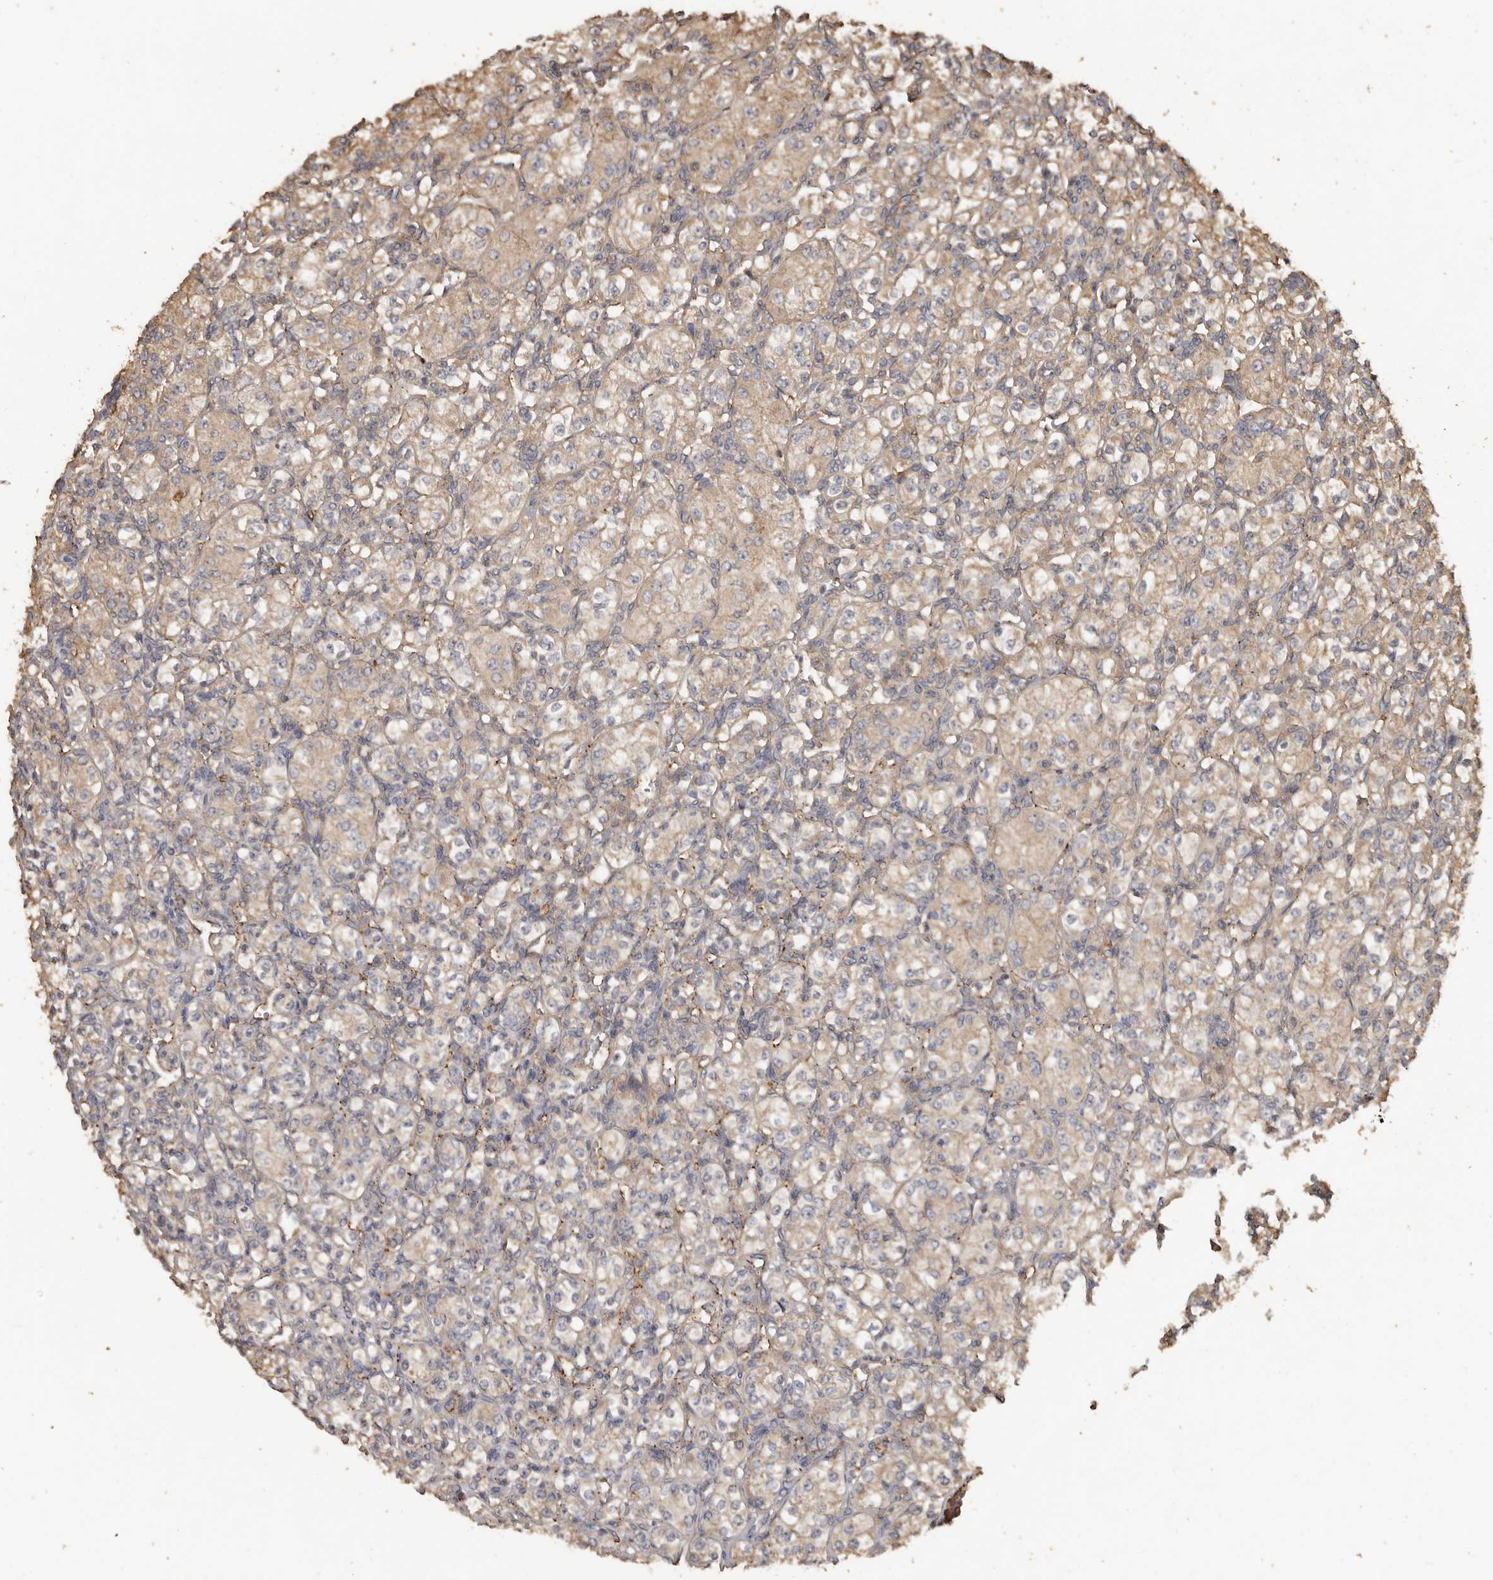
{"staining": {"intensity": "weak", "quantity": ">75%", "location": "cytoplasmic/membranous"}, "tissue": "renal cancer", "cell_type": "Tumor cells", "image_type": "cancer", "snomed": [{"axis": "morphology", "description": "Adenocarcinoma, NOS"}, {"axis": "topography", "description": "Kidney"}], "caption": "Protein expression analysis of renal cancer demonstrates weak cytoplasmic/membranous positivity in about >75% of tumor cells.", "gene": "FLCN", "patient": {"sex": "male", "age": 77}}